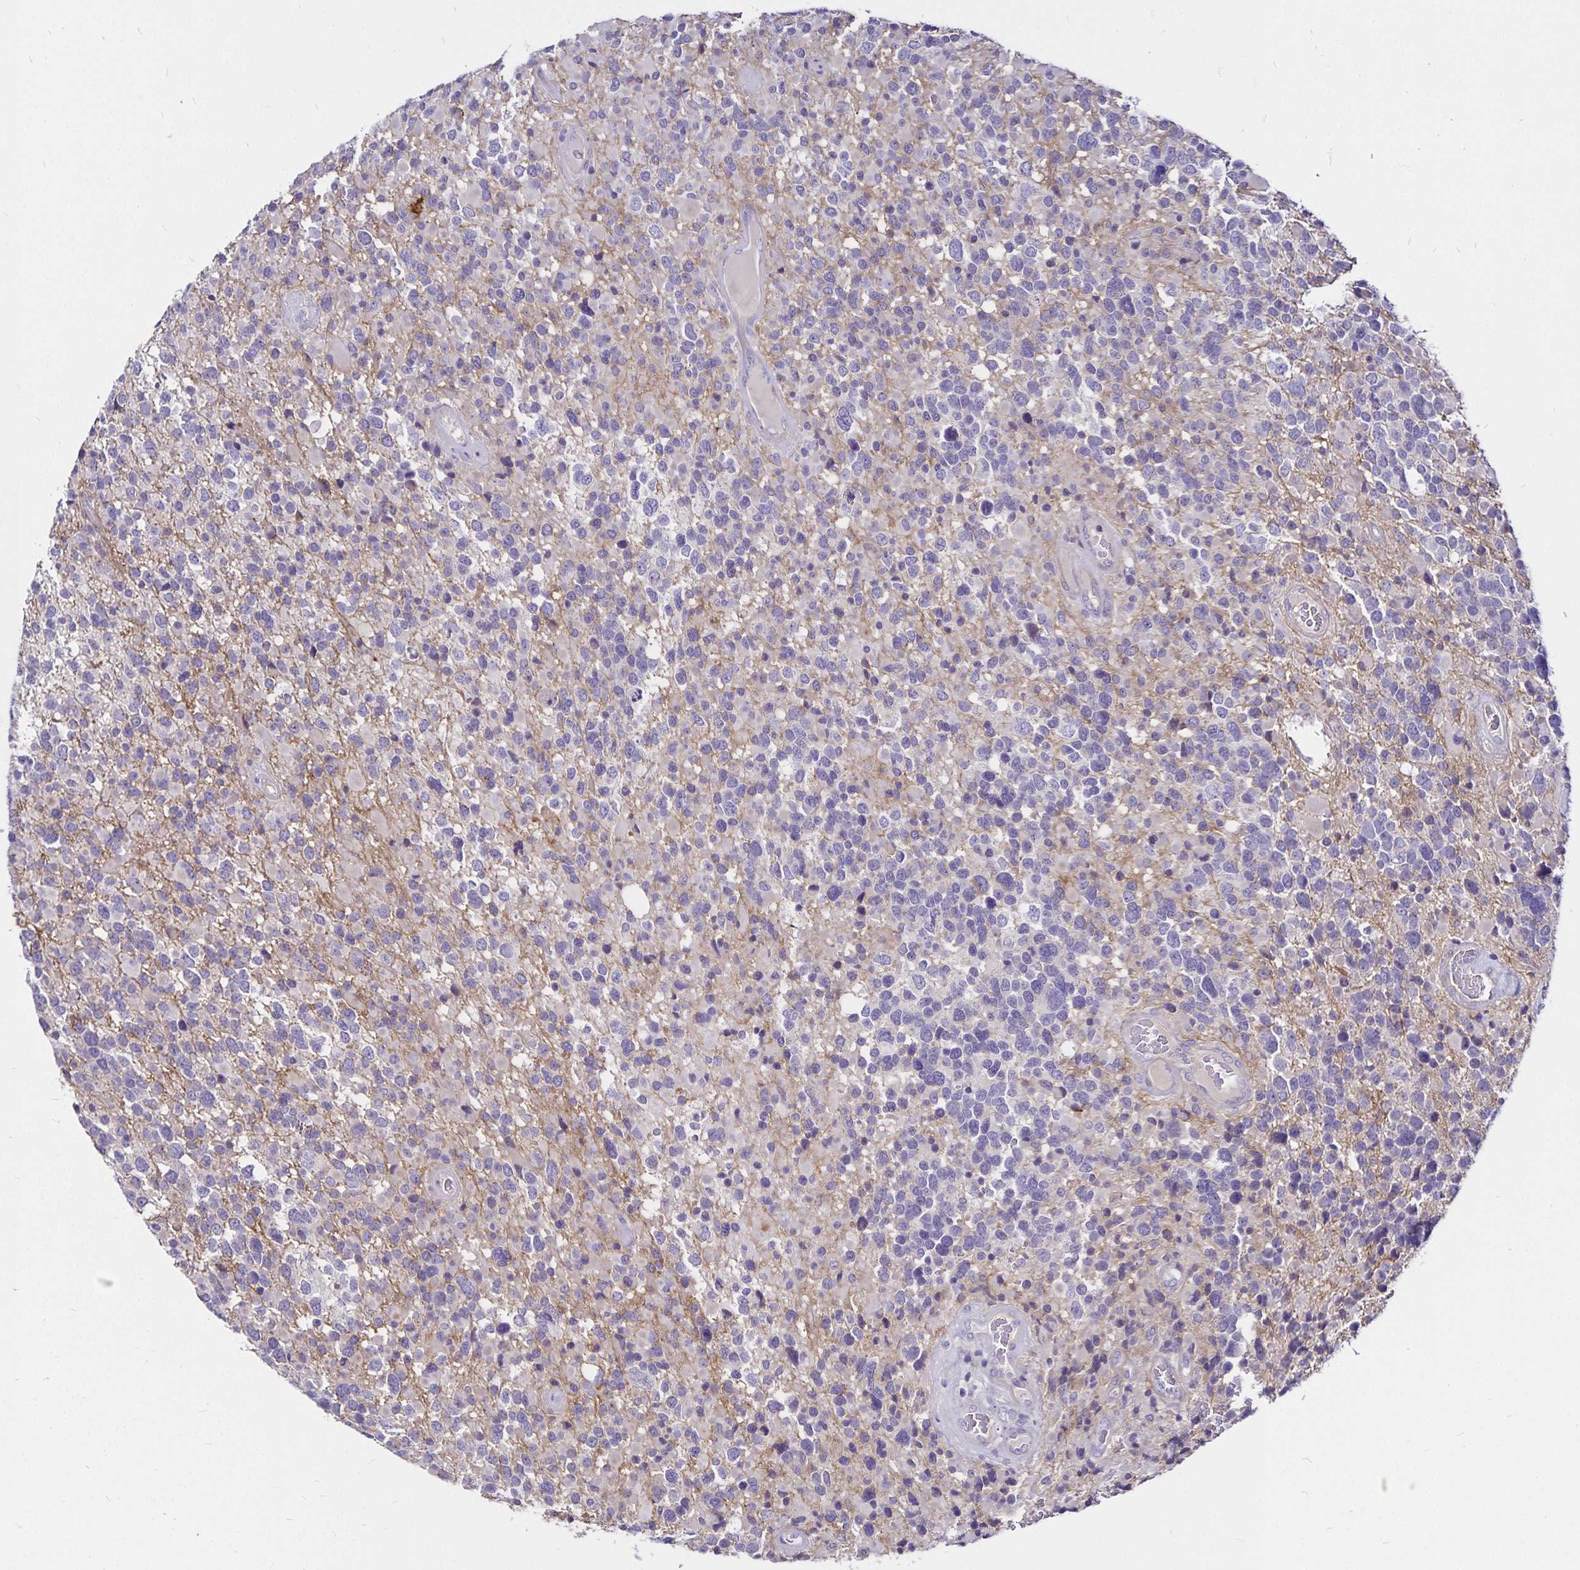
{"staining": {"intensity": "negative", "quantity": "none", "location": "none"}, "tissue": "glioma", "cell_type": "Tumor cells", "image_type": "cancer", "snomed": [{"axis": "morphology", "description": "Glioma, malignant, High grade"}, {"axis": "topography", "description": "Brain"}], "caption": "Tumor cells show no significant positivity in high-grade glioma (malignant).", "gene": "GNG12", "patient": {"sex": "female", "age": 40}}